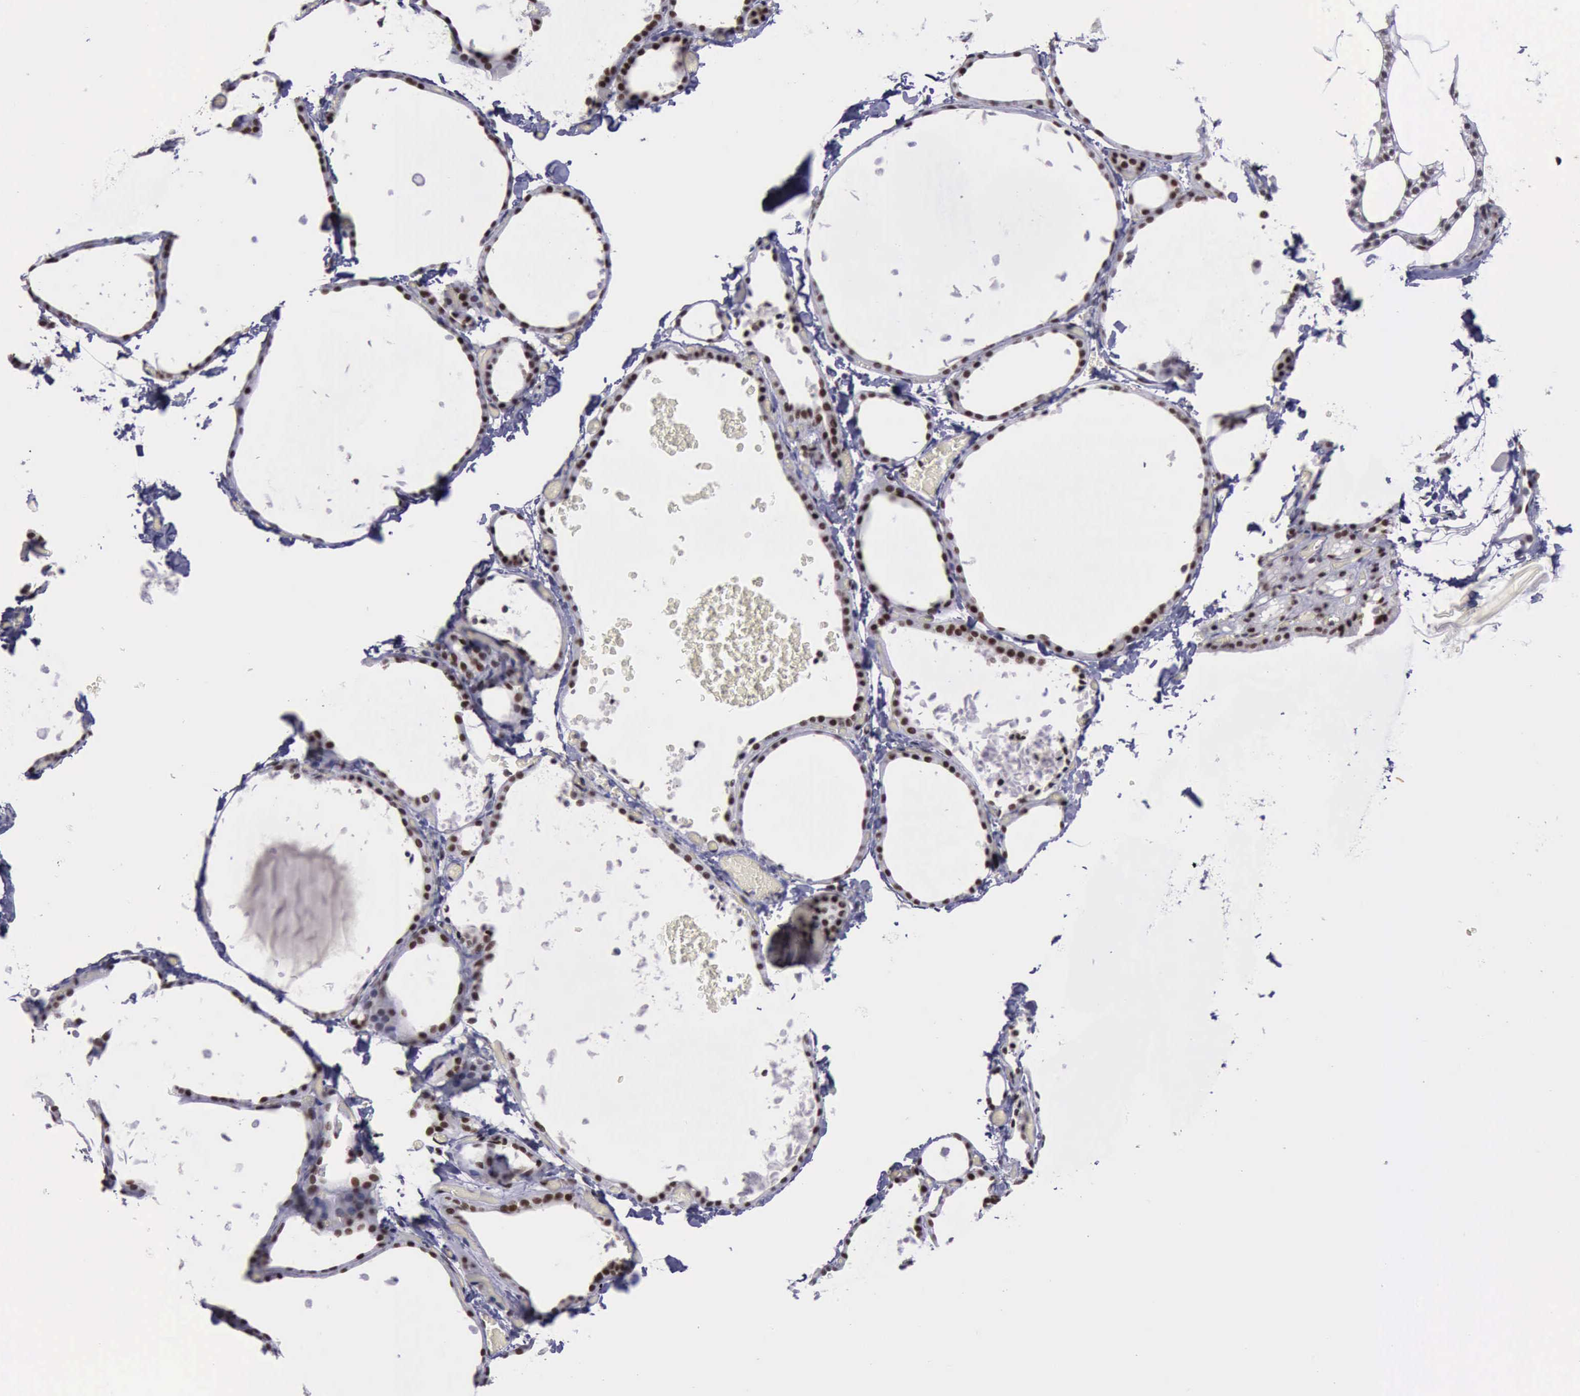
{"staining": {"intensity": "moderate", "quantity": ">75%", "location": "nuclear"}, "tissue": "thyroid gland", "cell_type": "Glandular cells", "image_type": "normal", "snomed": [{"axis": "morphology", "description": "Normal tissue, NOS"}, {"axis": "topography", "description": "Thyroid gland"}], "caption": "Immunohistochemical staining of unremarkable thyroid gland shows >75% levels of moderate nuclear protein positivity in about >75% of glandular cells.", "gene": "YY1", "patient": {"sex": "female", "age": 22}}